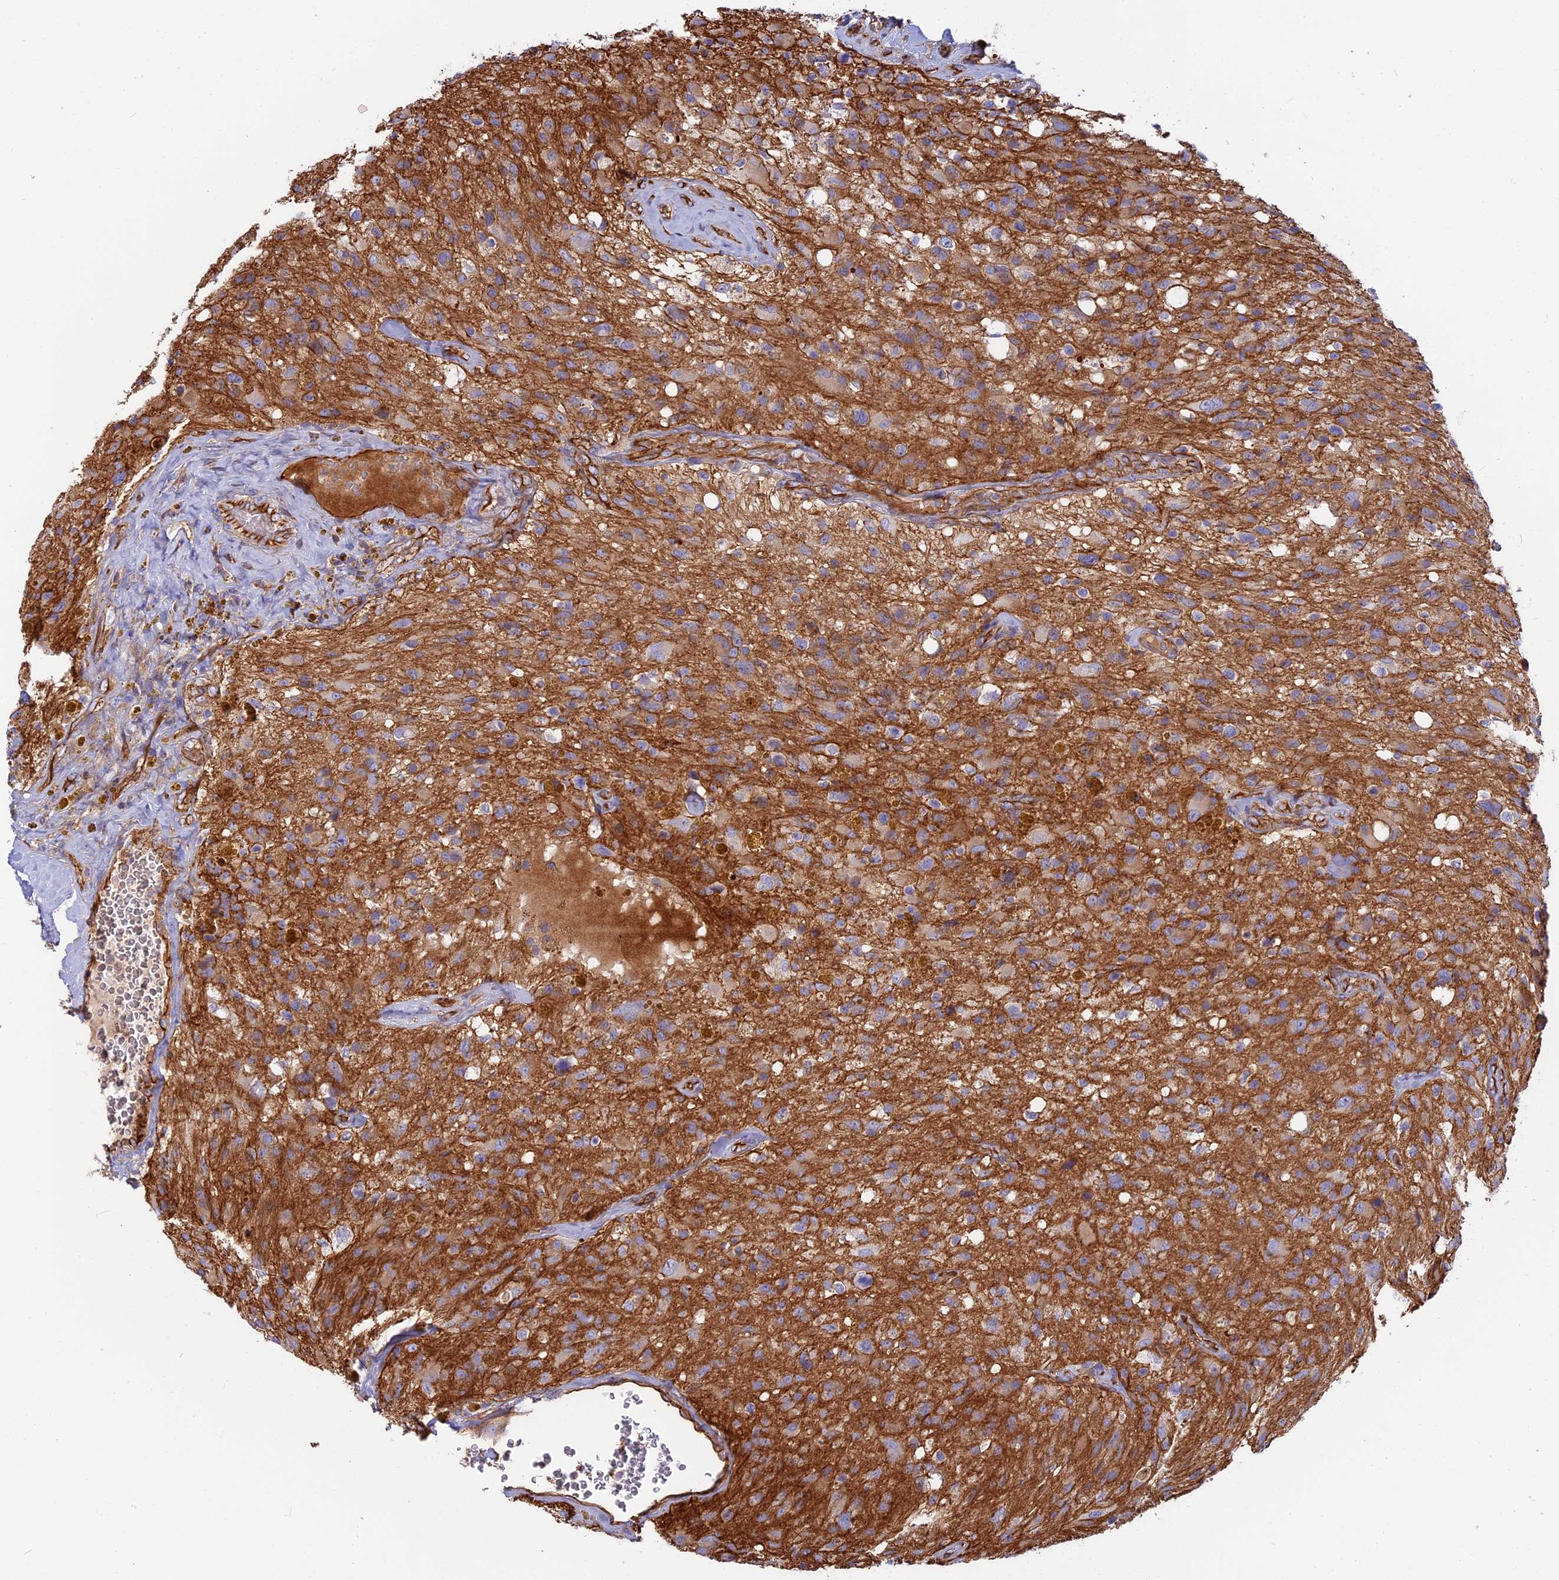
{"staining": {"intensity": "moderate", "quantity": "25%-75%", "location": "cytoplasmic/membranous"}, "tissue": "glioma", "cell_type": "Tumor cells", "image_type": "cancer", "snomed": [{"axis": "morphology", "description": "Glioma, malignant, High grade"}, {"axis": "topography", "description": "Brain"}], "caption": "Human glioma stained for a protein (brown) displays moderate cytoplasmic/membranous positive positivity in about 25%-75% of tumor cells.", "gene": "CNBD2", "patient": {"sex": "male", "age": 69}}